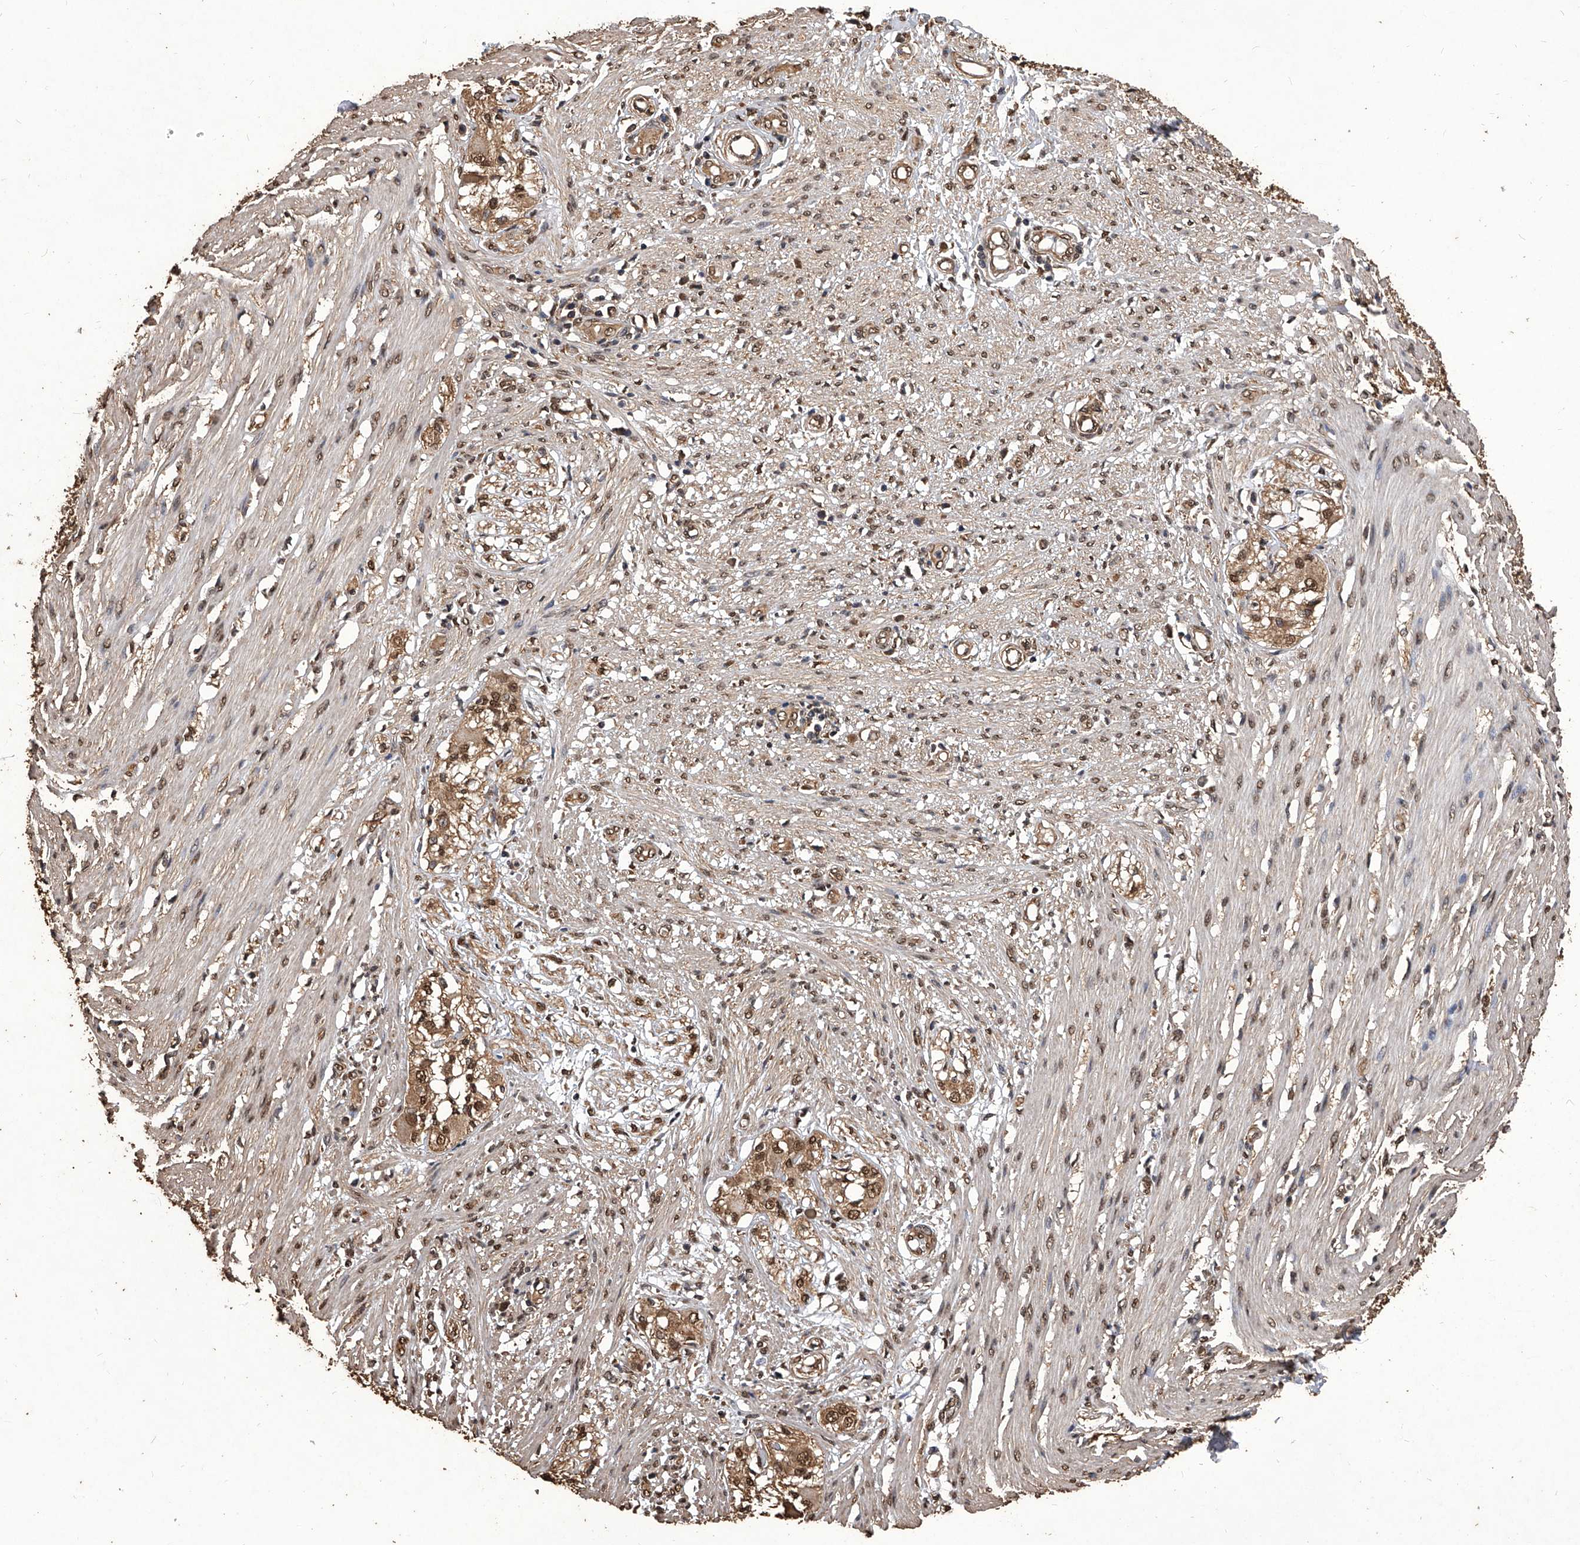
{"staining": {"intensity": "moderate", "quantity": ">75%", "location": "cytoplasmic/membranous,nuclear"}, "tissue": "smooth muscle", "cell_type": "Smooth muscle cells", "image_type": "normal", "snomed": [{"axis": "morphology", "description": "Normal tissue, NOS"}, {"axis": "morphology", "description": "Adenocarcinoma, NOS"}, {"axis": "topography", "description": "Colon"}, {"axis": "topography", "description": "Peripheral nerve tissue"}], "caption": "Protein staining of unremarkable smooth muscle shows moderate cytoplasmic/membranous,nuclear positivity in about >75% of smooth muscle cells.", "gene": "FBXL4", "patient": {"sex": "male", "age": 14}}